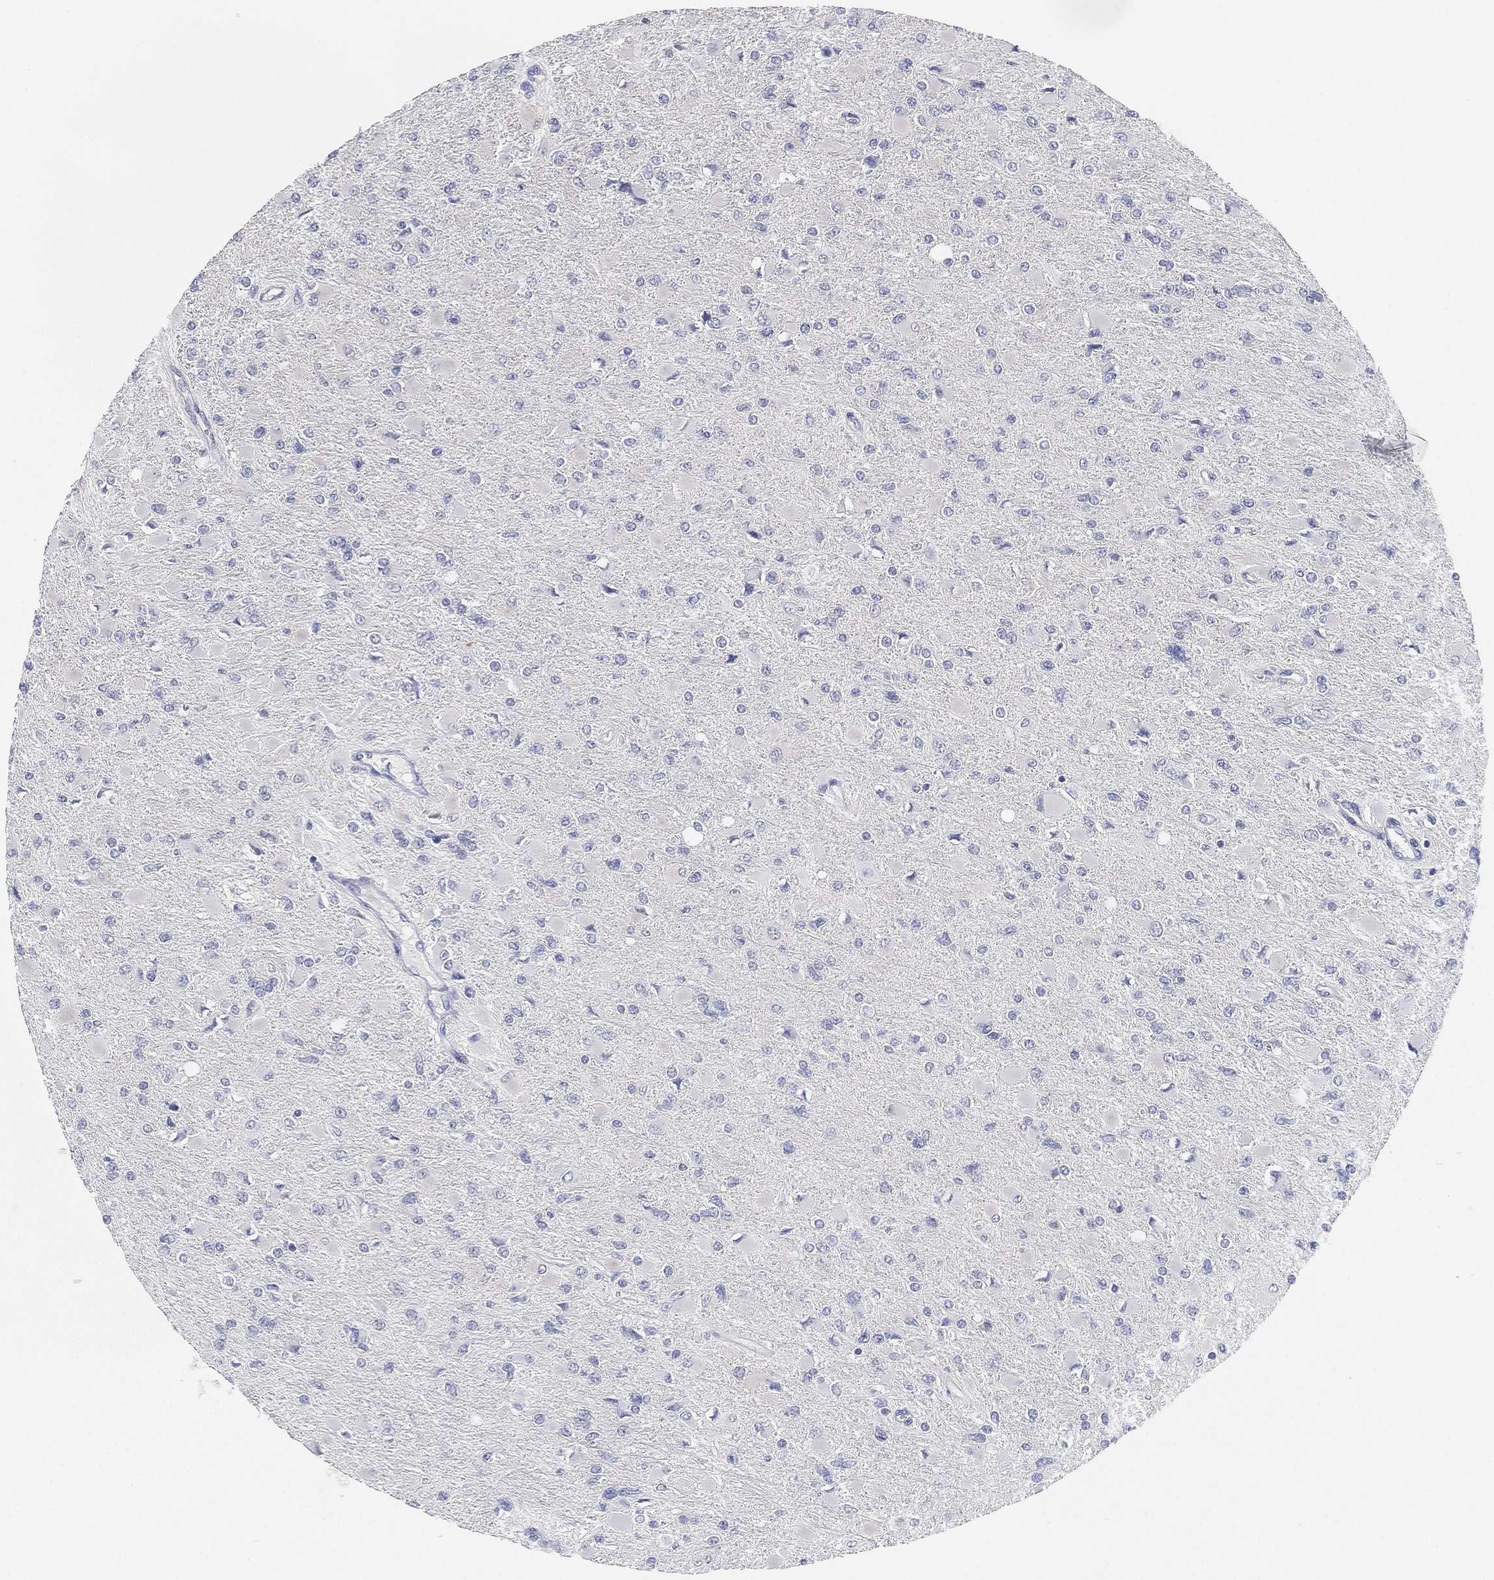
{"staining": {"intensity": "negative", "quantity": "none", "location": "none"}, "tissue": "glioma", "cell_type": "Tumor cells", "image_type": "cancer", "snomed": [{"axis": "morphology", "description": "Glioma, malignant, High grade"}, {"axis": "topography", "description": "Cerebral cortex"}], "caption": "Immunohistochemistry histopathology image of neoplastic tissue: human glioma stained with DAB (3,3'-diaminobenzidine) reveals no significant protein staining in tumor cells.", "gene": "FAM187B", "patient": {"sex": "female", "age": 36}}